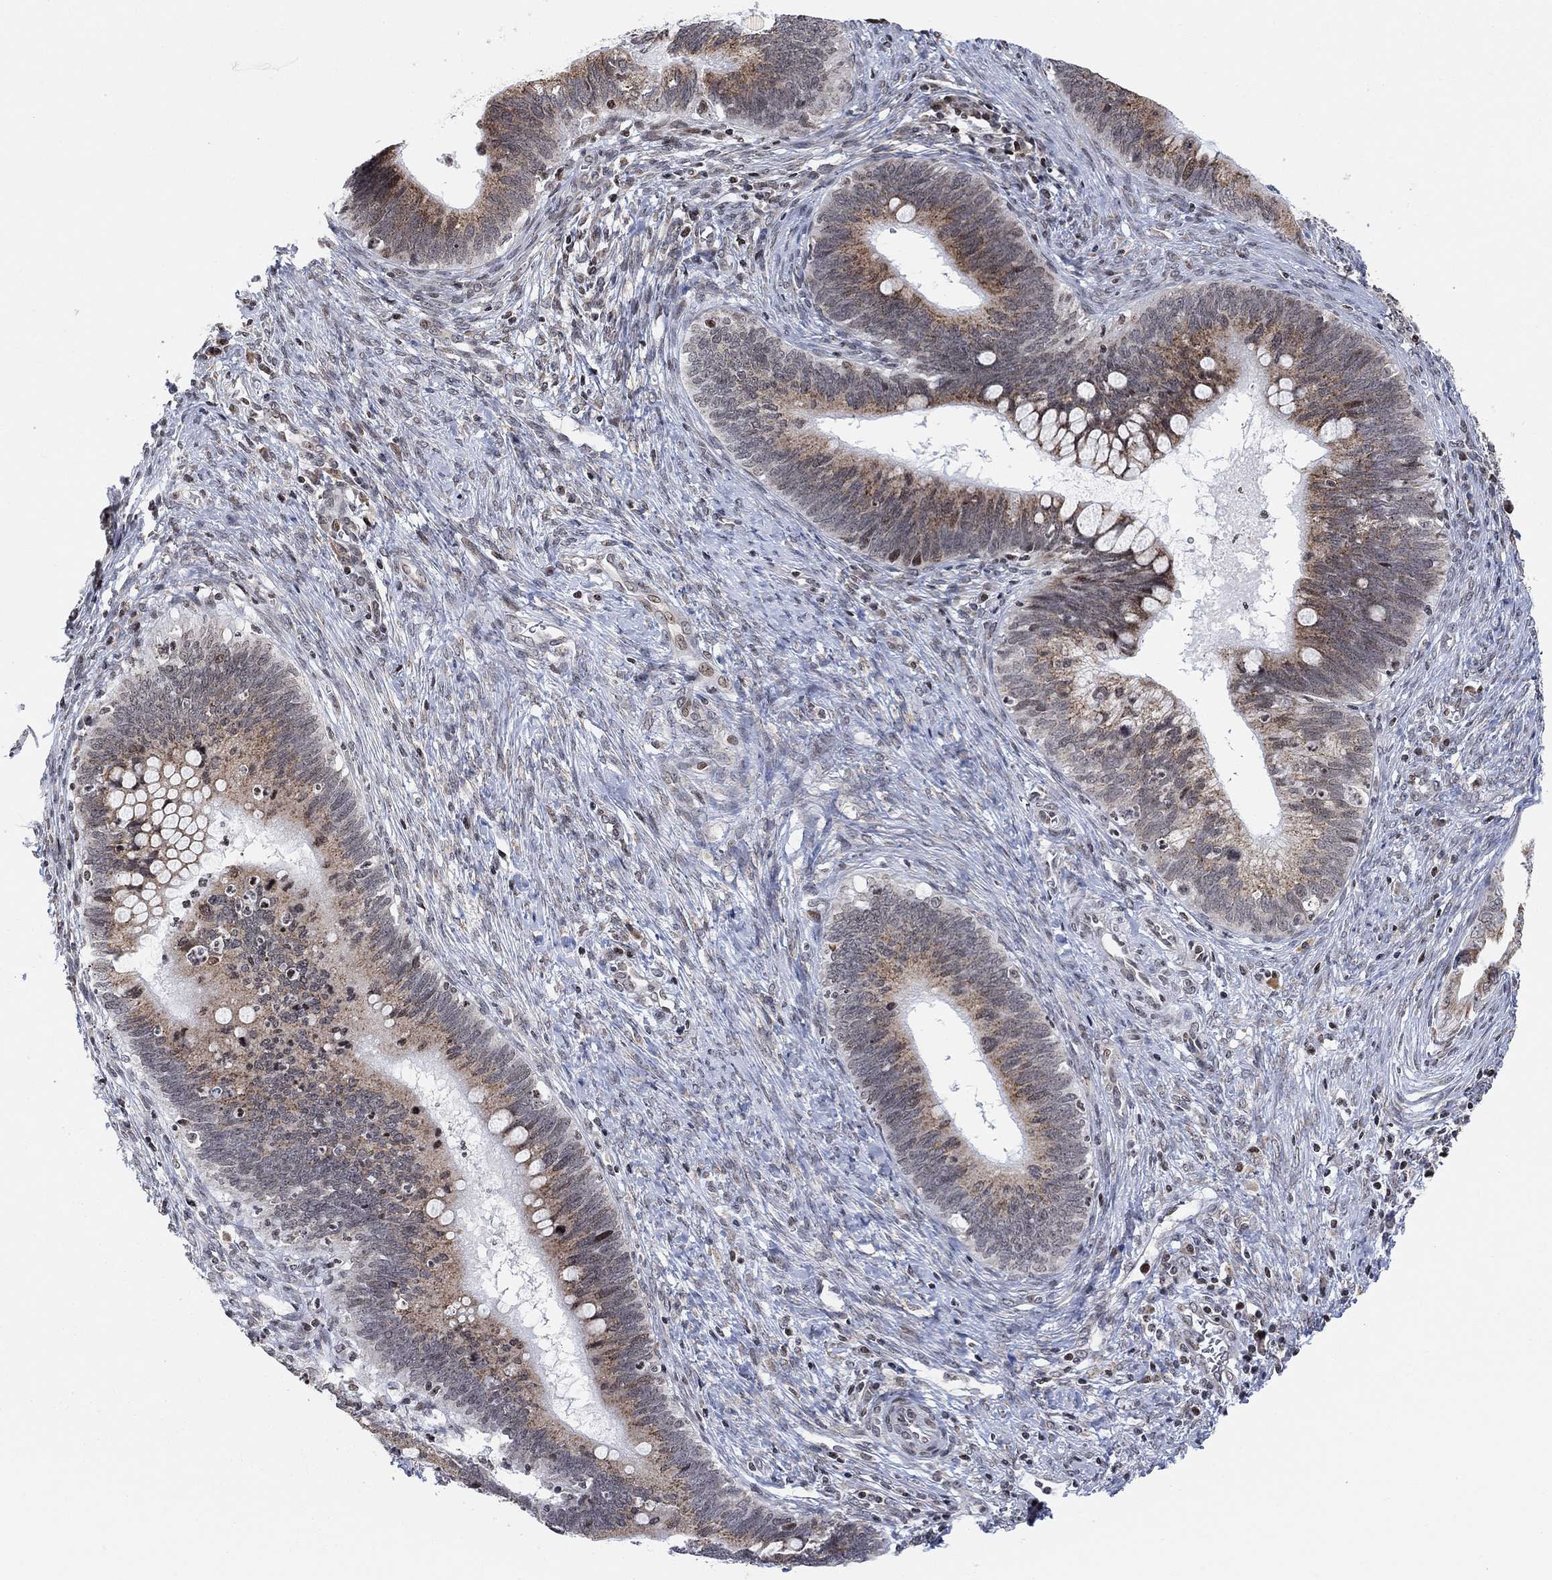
{"staining": {"intensity": "moderate", "quantity": "25%-75%", "location": "cytoplasmic/membranous"}, "tissue": "cervical cancer", "cell_type": "Tumor cells", "image_type": "cancer", "snomed": [{"axis": "morphology", "description": "Adenocarcinoma, NOS"}, {"axis": "topography", "description": "Cervix"}], "caption": "Human cervical cancer stained with a protein marker exhibits moderate staining in tumor cells.", "gene": "ABHD14A", "patient": {"sex": "female", "age": 42}}